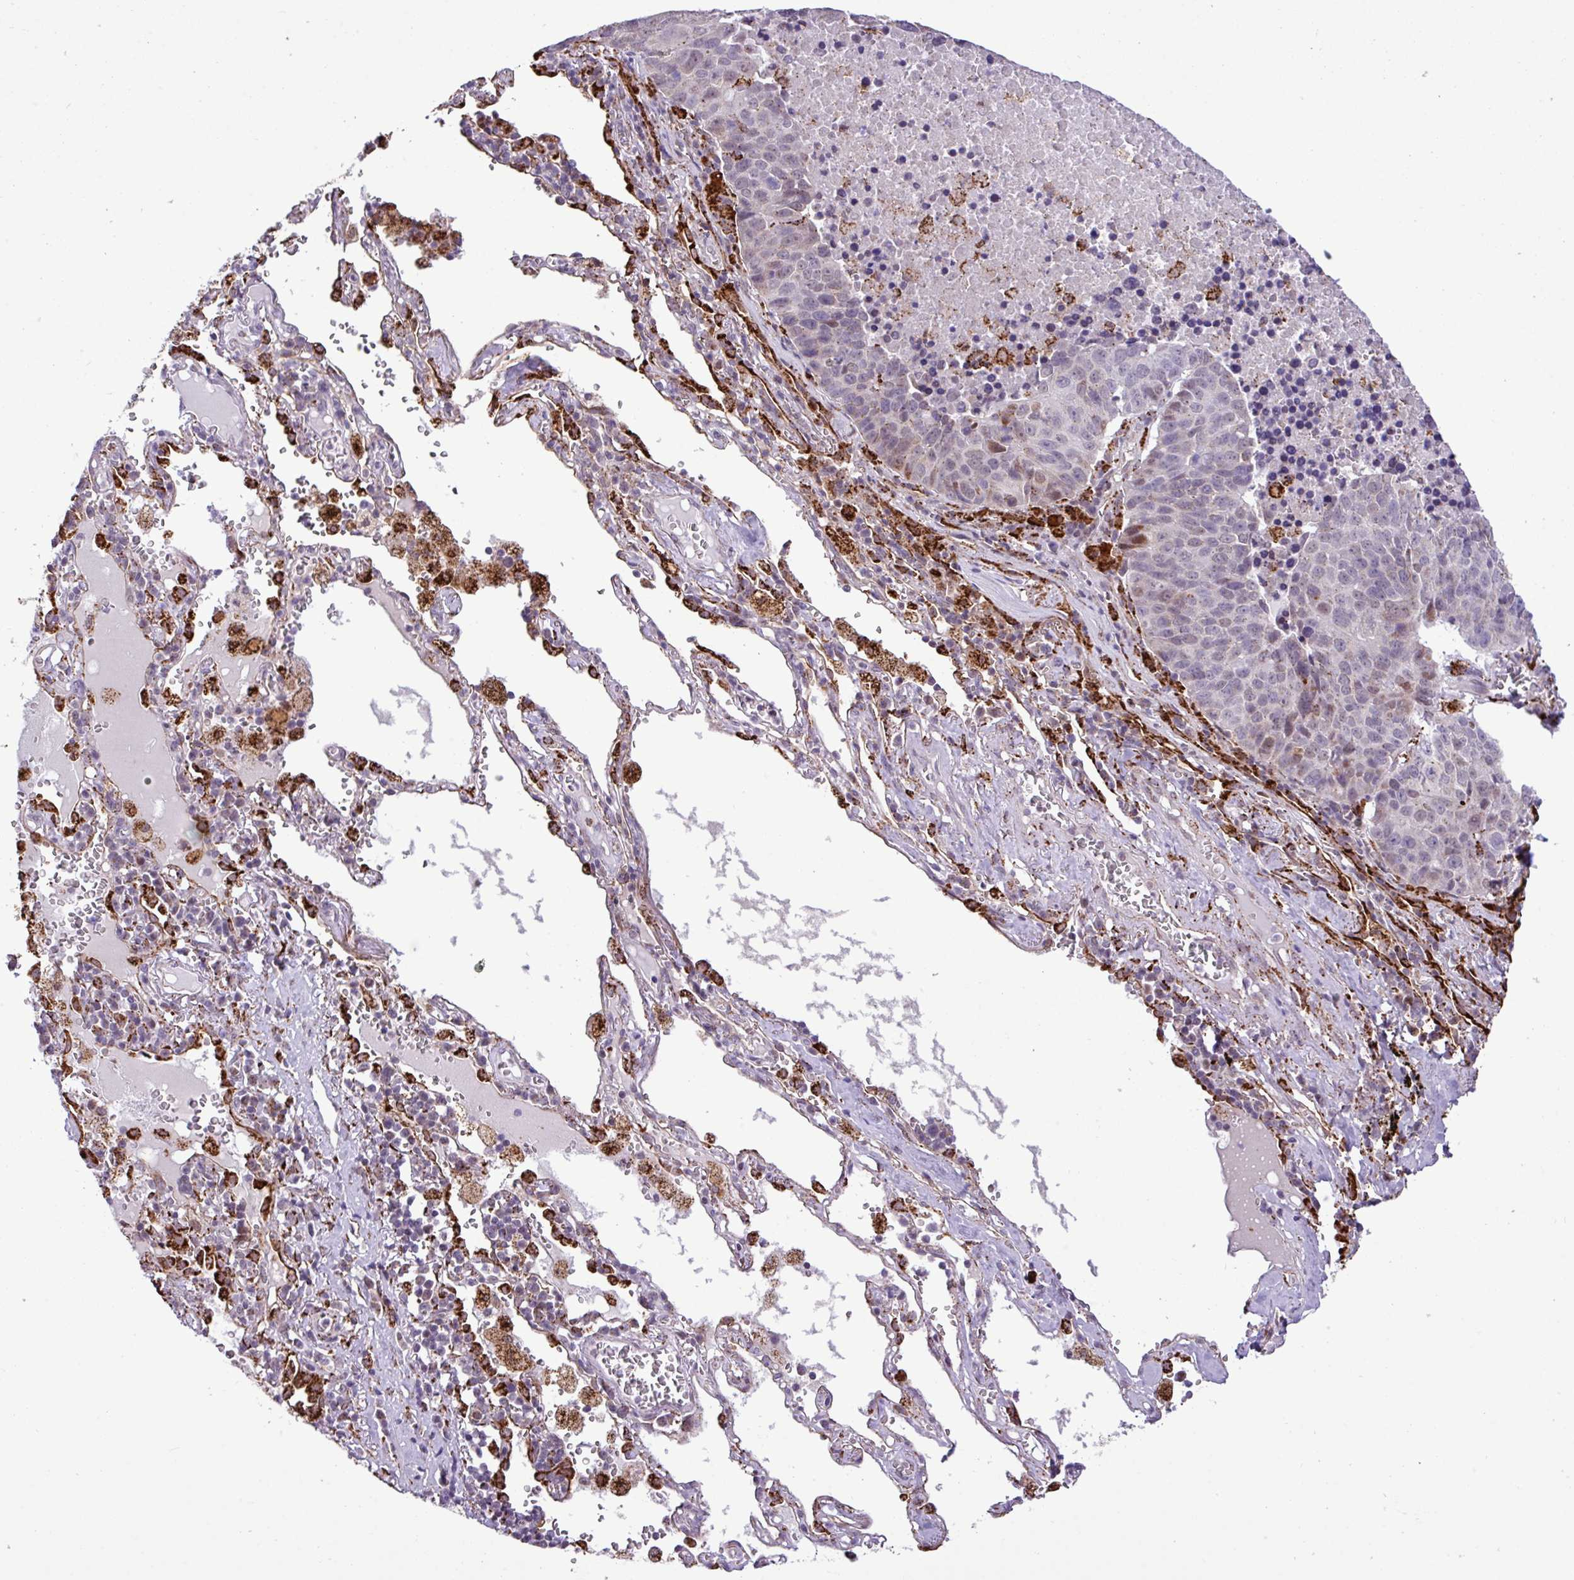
{"staining": {"intensity": "weak", "quantity": "25%-75%", "location": "cytoplasmic/membranous"}, "tissue": "lung cancer", "cell_type": "Tumor cells", "image_type": "cancer", "snomed": [{"axis": "morphology", "description": "Squamous cell carcinoma, NOS"}, {"axis": "topography", "description": "Lung"}], "caption": "Protein staining demonstrates weak cytoplasmic/membranous expression in approximately 25%-75% of tumor cells in lung cancer. (DAB (3,3'-diaminobenzidine) IHC with brightfield microscopy, high magnification).", "gene": "SGPP1", "patient": {"sex": "female", "age": 66}}